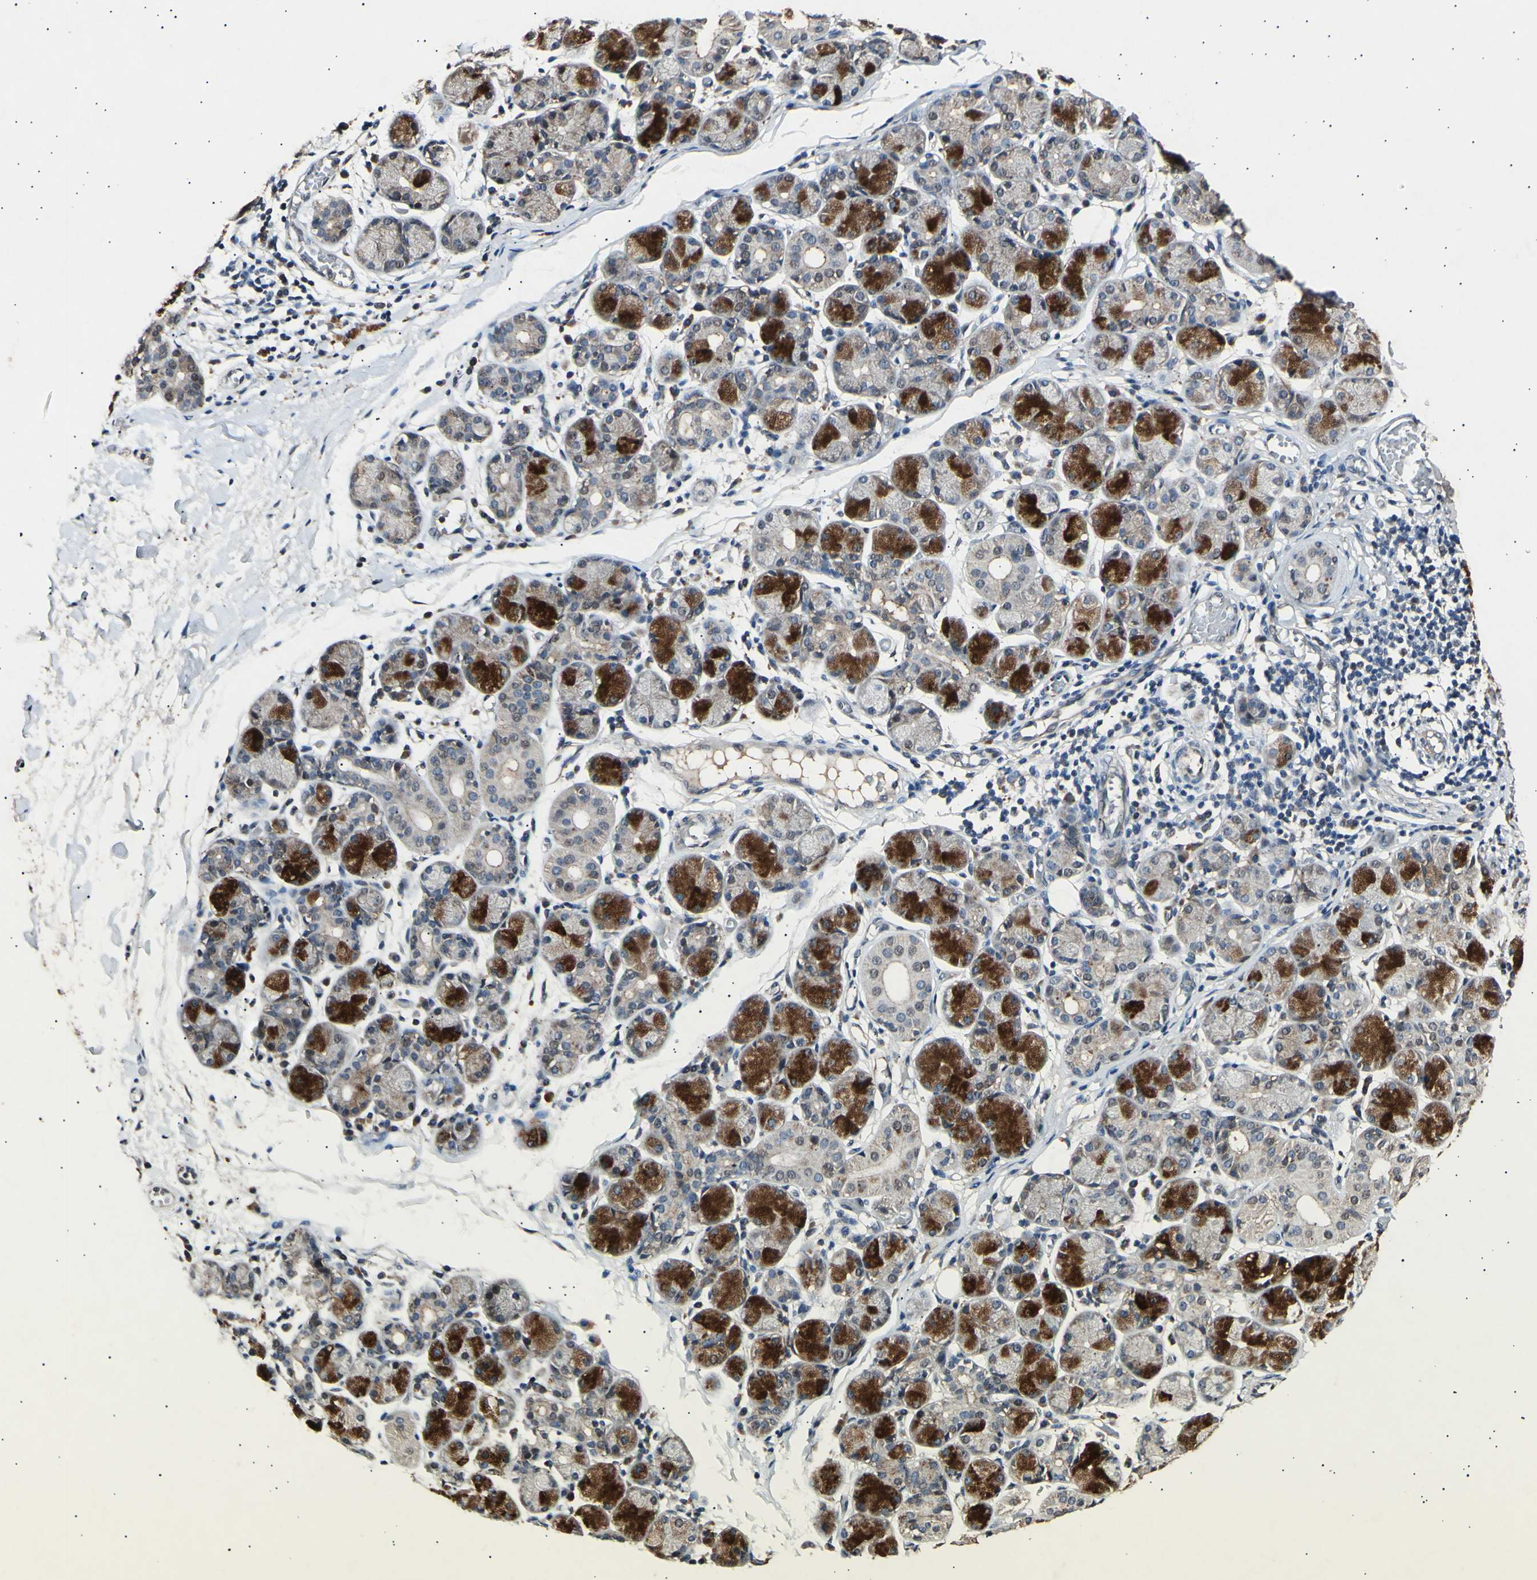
{"staining": {"intensity": "strong", "quantity": "25%-75%", "location": "cytoplasmic/membranous"}, "tissue": "salivary gland", "cell_type": "Glandular cells", "image_type": "normal", "snomed": [{"axis": "morphology", "description": "Normal tissue, NOS"}, {"axis": "topography", "description": "Salivary gland"}], "caption": "This is an image of immunohistochemistry staining of unremarkable salivary gland, which shows strong staining in the cytoplasmic/membranous of glandular cells.", "gene": "ADCY3", "patient": {"sex": "female", "age": 24}}